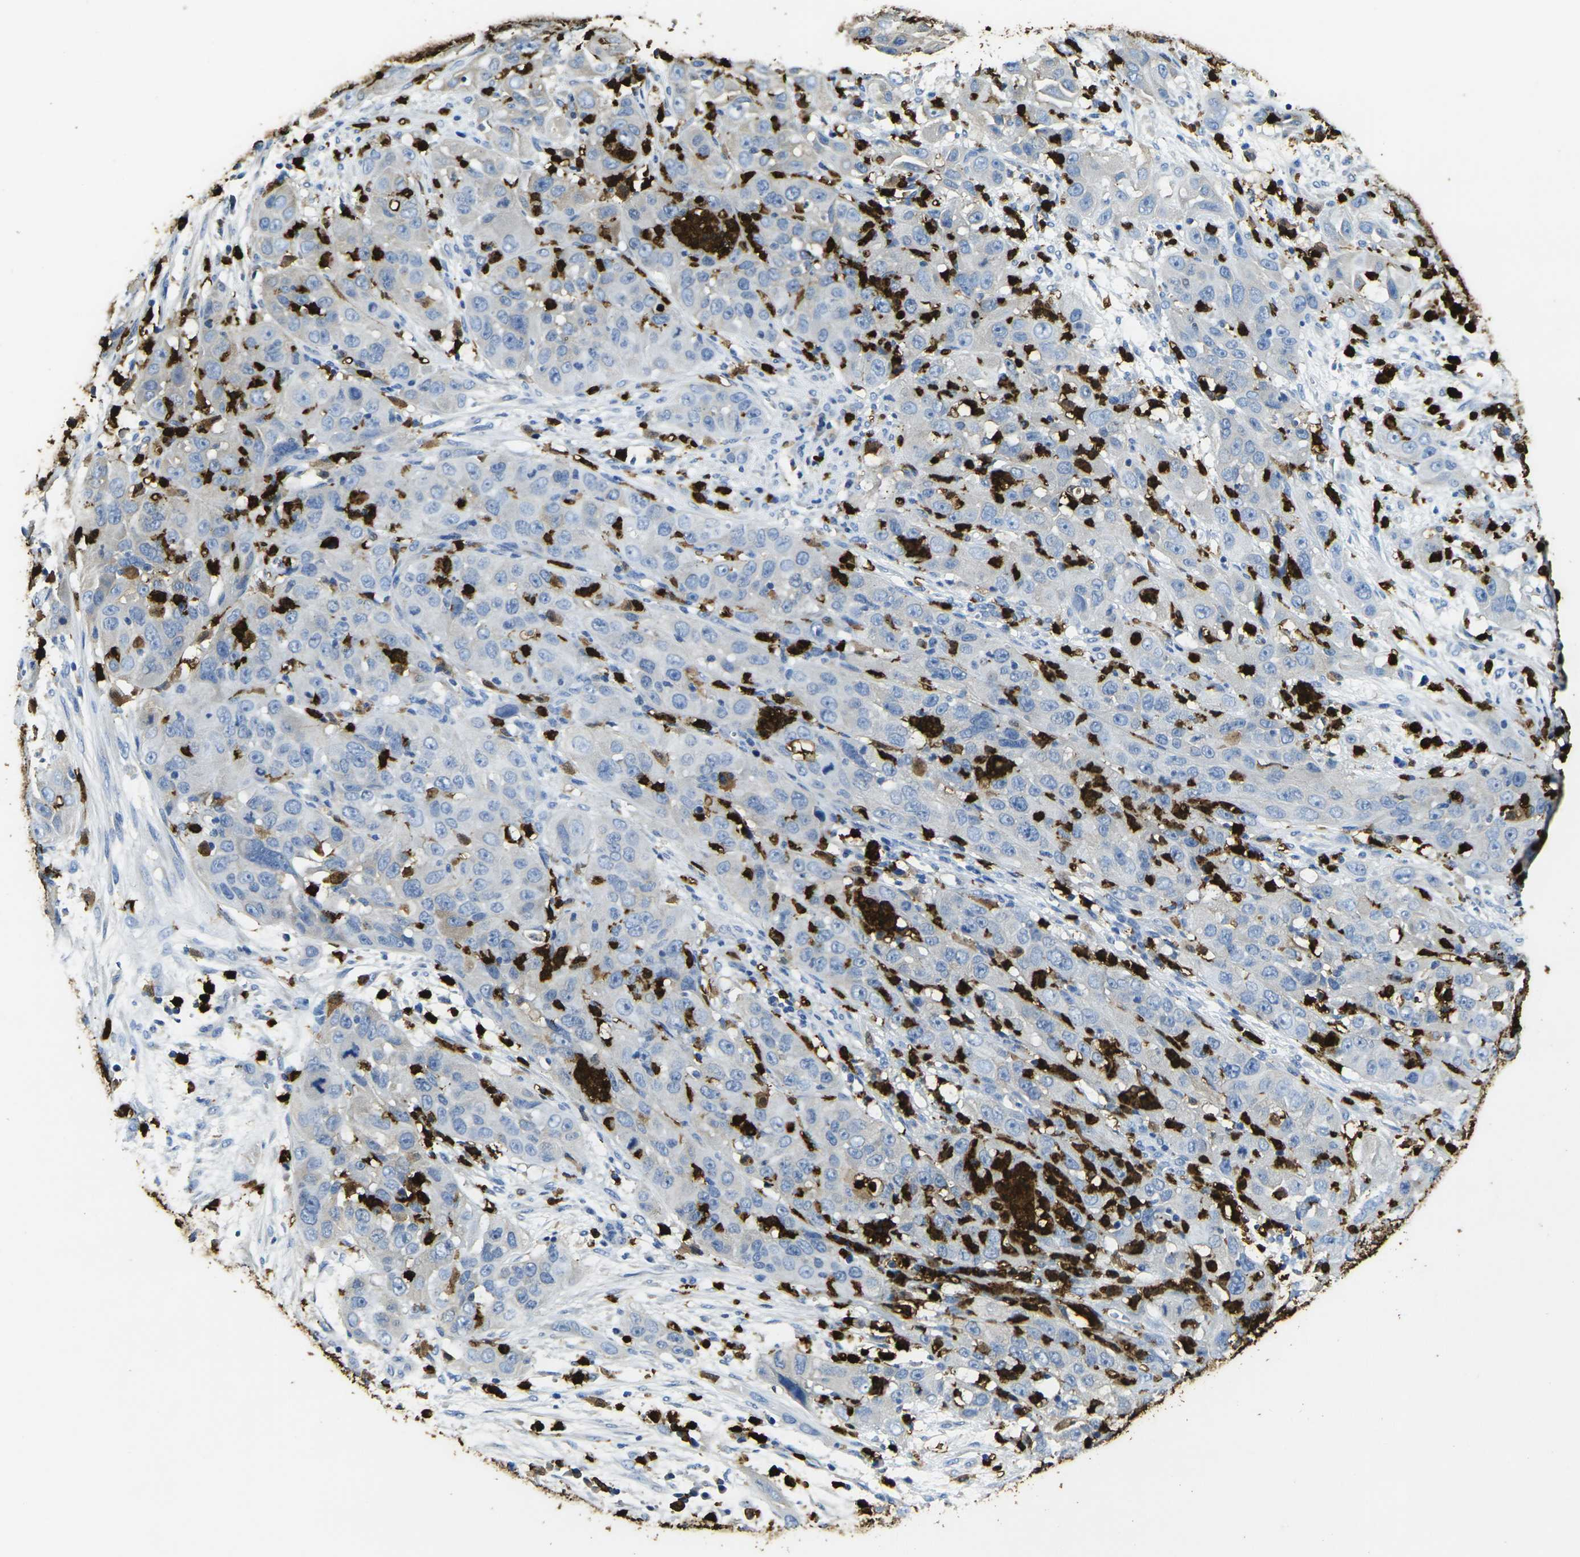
{"staining": {"intensity": "moderate", "quantity": "25%-75%", "location": "cytoplasmic/membranous"}, "tissue": "cervical cancer", "cell_type": "Tumor cells", "image_type": "cancer", "snomed": [{"axis": "morphology", "description": "Squamous cell carcinoma, NOS"}, {"axis": "topography", "description": "Cervix"}], "caption": "The image displays staining of cervical cancer, revealing moderate cytoplasmic/membranous protein staining (brown color) within tumor cells. (DAB (3,3'-diaminobenzidine) = brown stain, brightfield microscopy at high magnification).", "gene": "S100A9", "patient": {"sex": "female", "age": 32}}